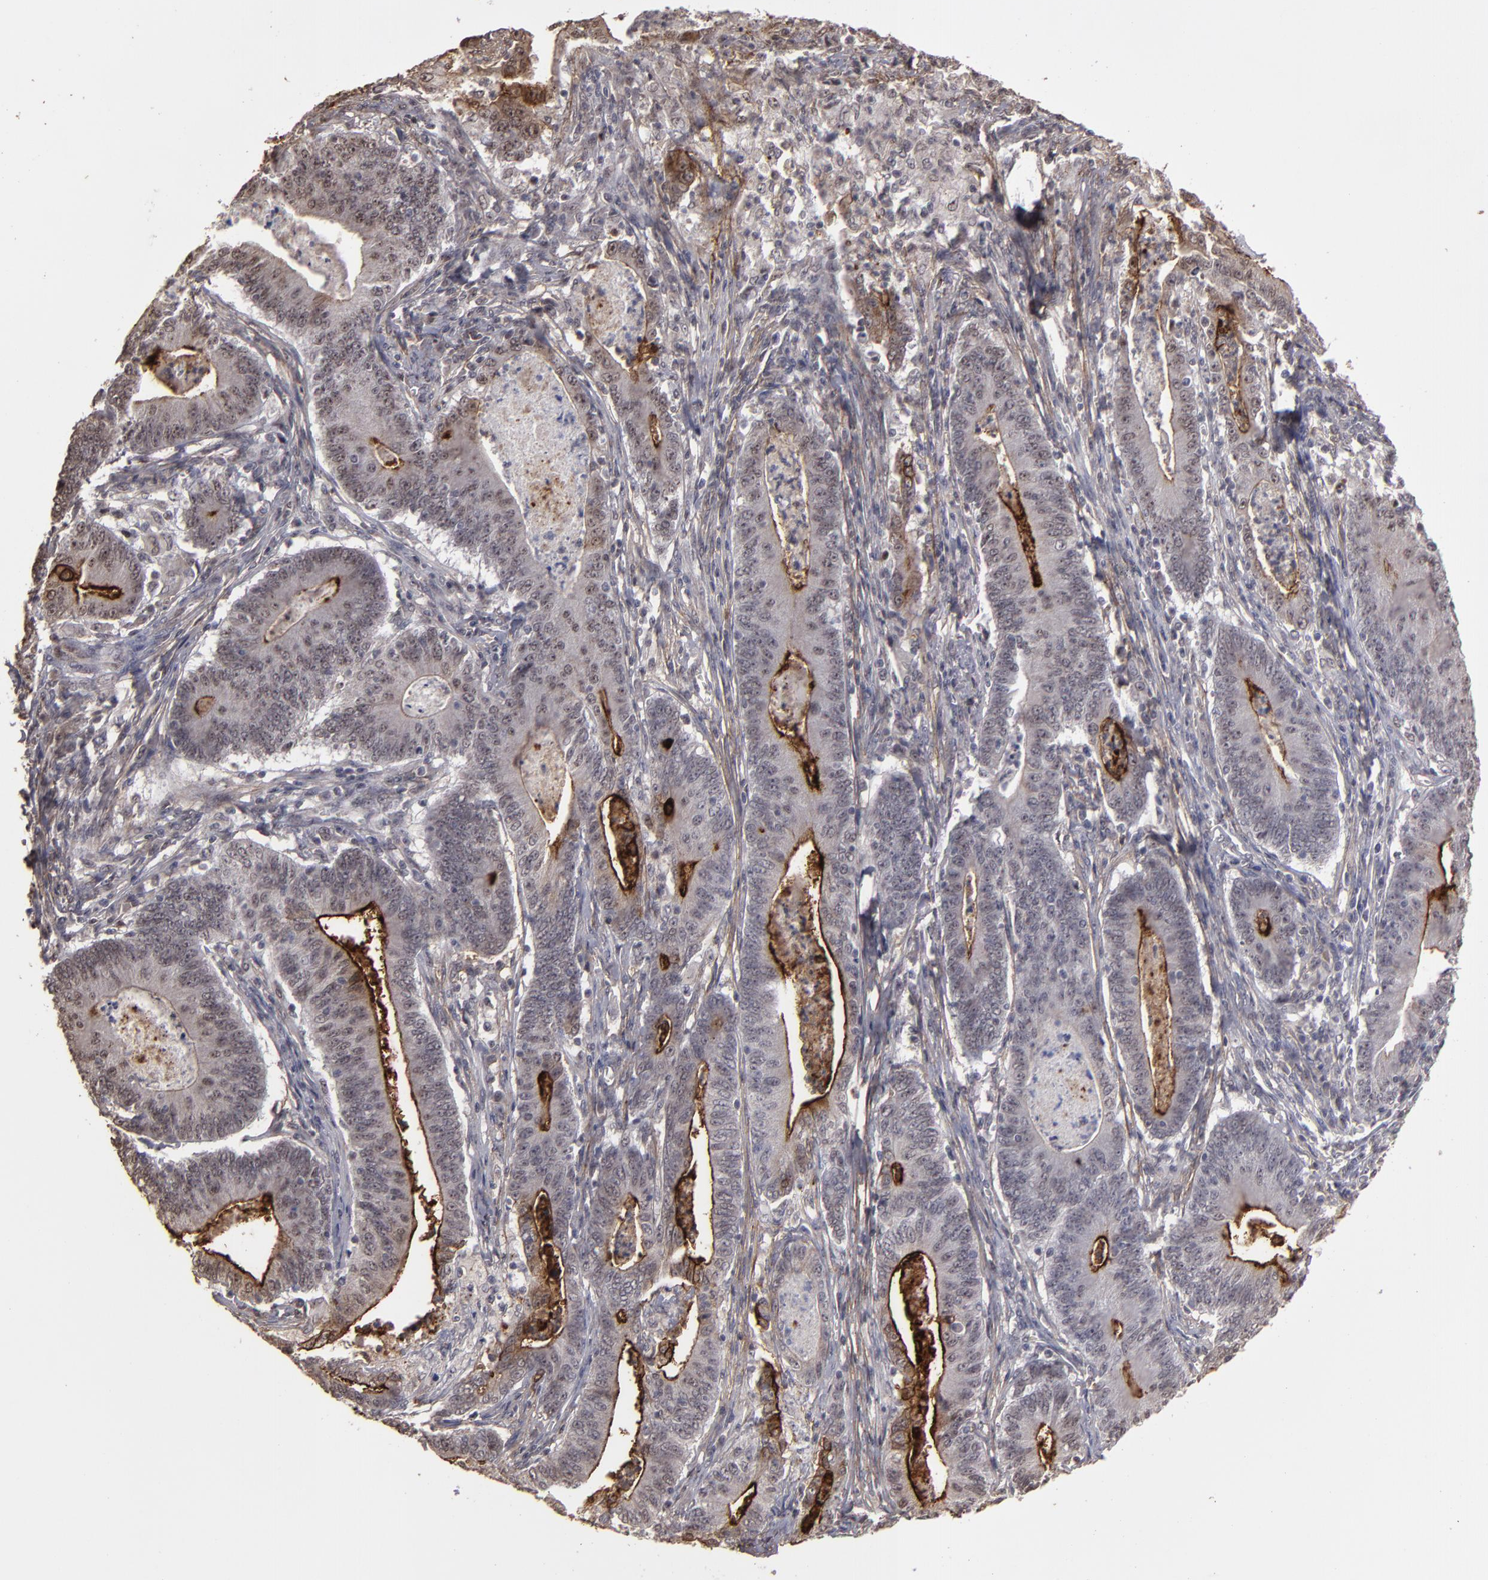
{"staining": {"intensity": "weak", "quantity": ">75%", "location": "cytoplasmic/membranous"}, "tissue": "stomach cancer", "cell_type": "Tumor cells", "image_type": "cancer", "snomed": [{"axis": "morphology", "description": "Adenocarcinoma, NOS"}, {"axis": "topography", "description": "Stomach, lower"}], "caption": "Brown immunohistochemical staining in human stomach cancer (adenocarcinoma) demonstrates weak cytoplasmic/membranous staining in about >75% of tumor cells.", "gene": "CD55", "patient": {"sex": "female", "age": 86}}